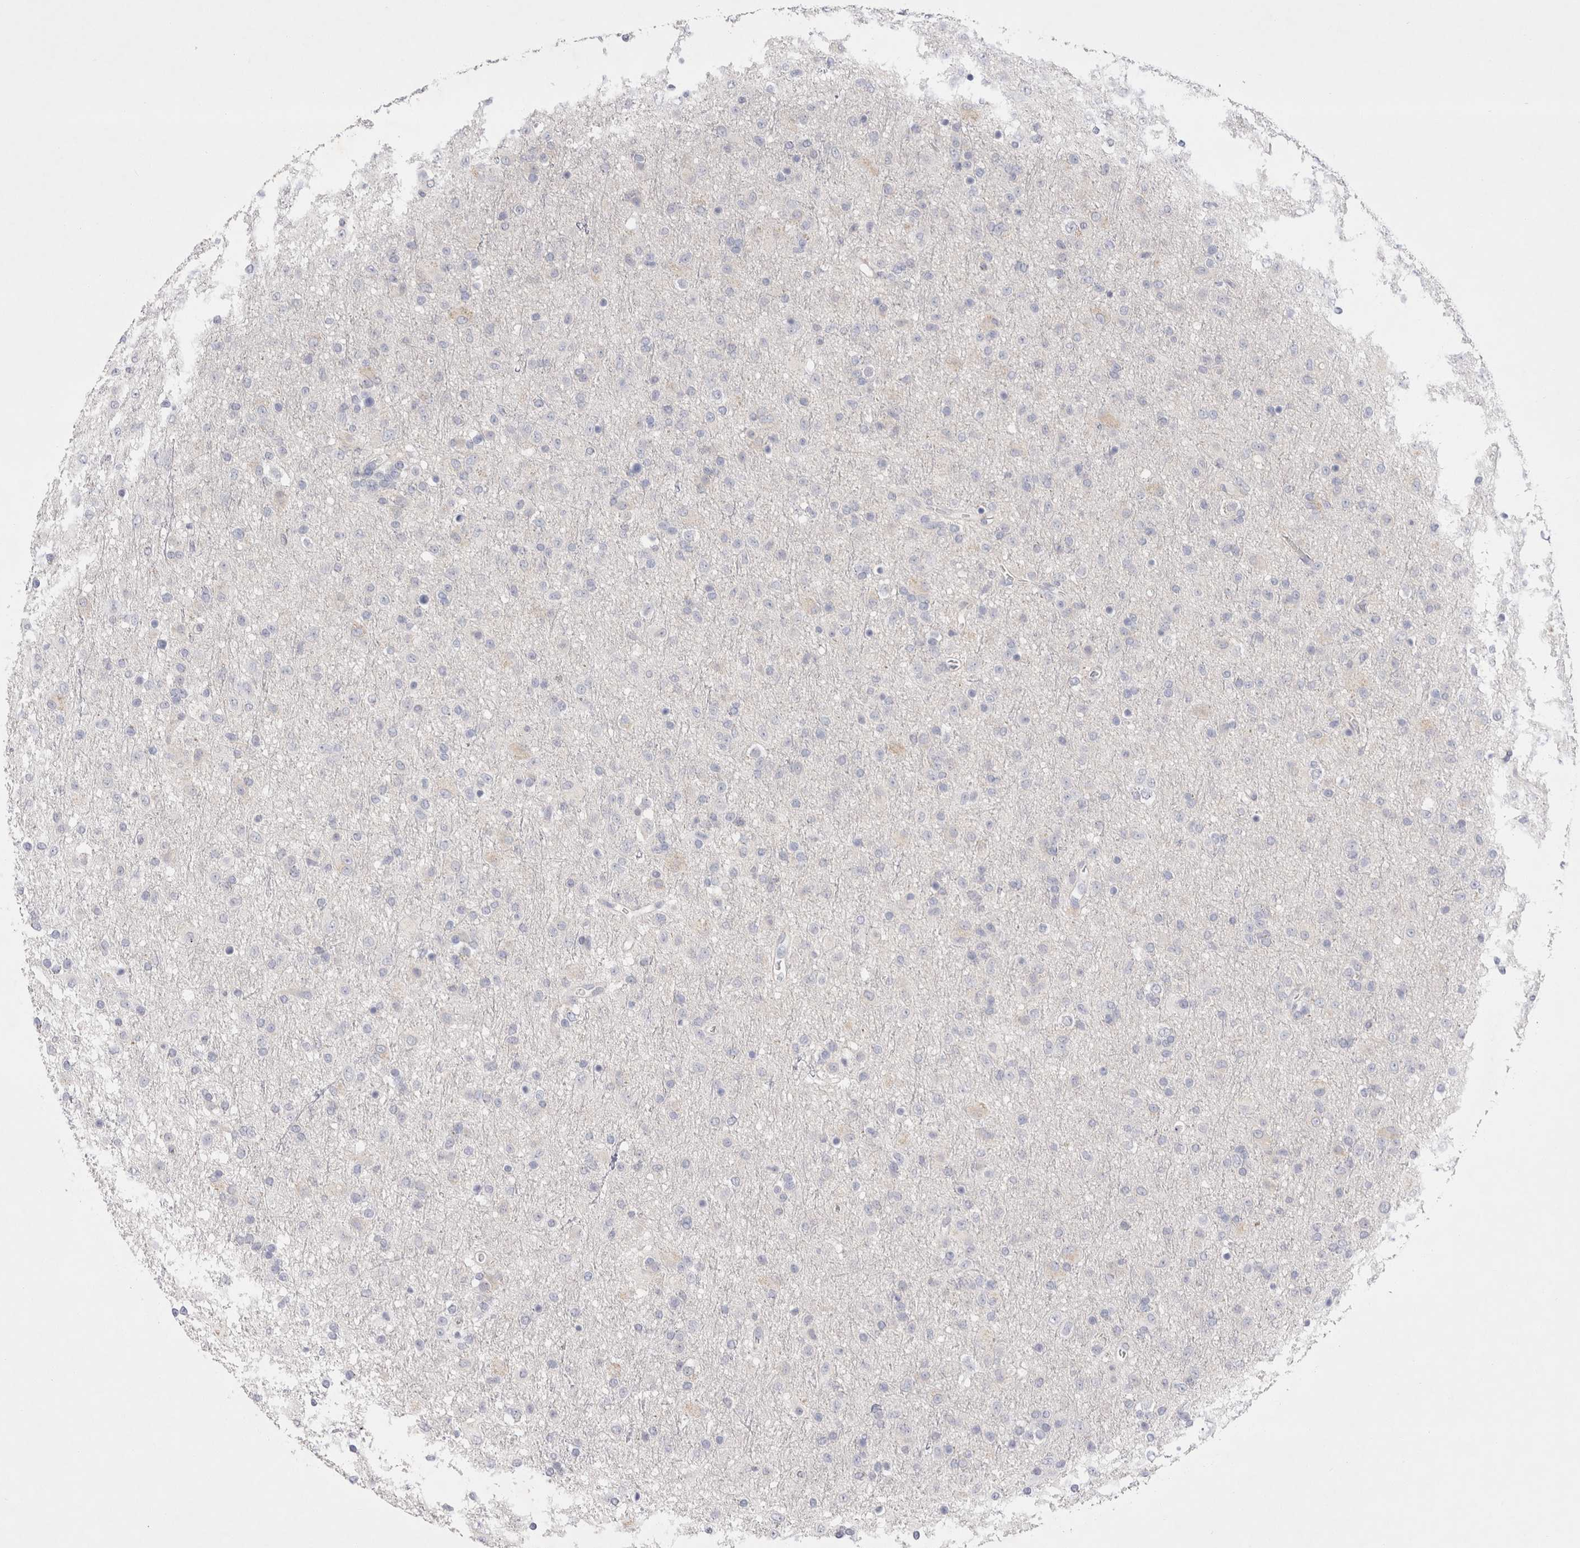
{"staining": {"intensity": "negative", "quantity": "none", "location": "none"}, "tissue": "glioma", "cell_type": "Tumor cells", "image_type": "cancer", "snomed": [{"axis": "morphology", "description": "Glioma, malignant, Low grade"}, {"axis": "topography", "description": "Brain"}], "caption": "High magnification brightfield microscopy of malignant glioma (low-grade) stained with DAB (brown) and counterstained with hematoxylin (blue): tumor cells show no significant staining. The staining is performed using DAB (3,3'-diaminobenzidine) brown chromogen with nuclei counter-stained in using hematoxylin.", "gene": "SPINK2", "patient": {"sex": "male", "age": 65}}